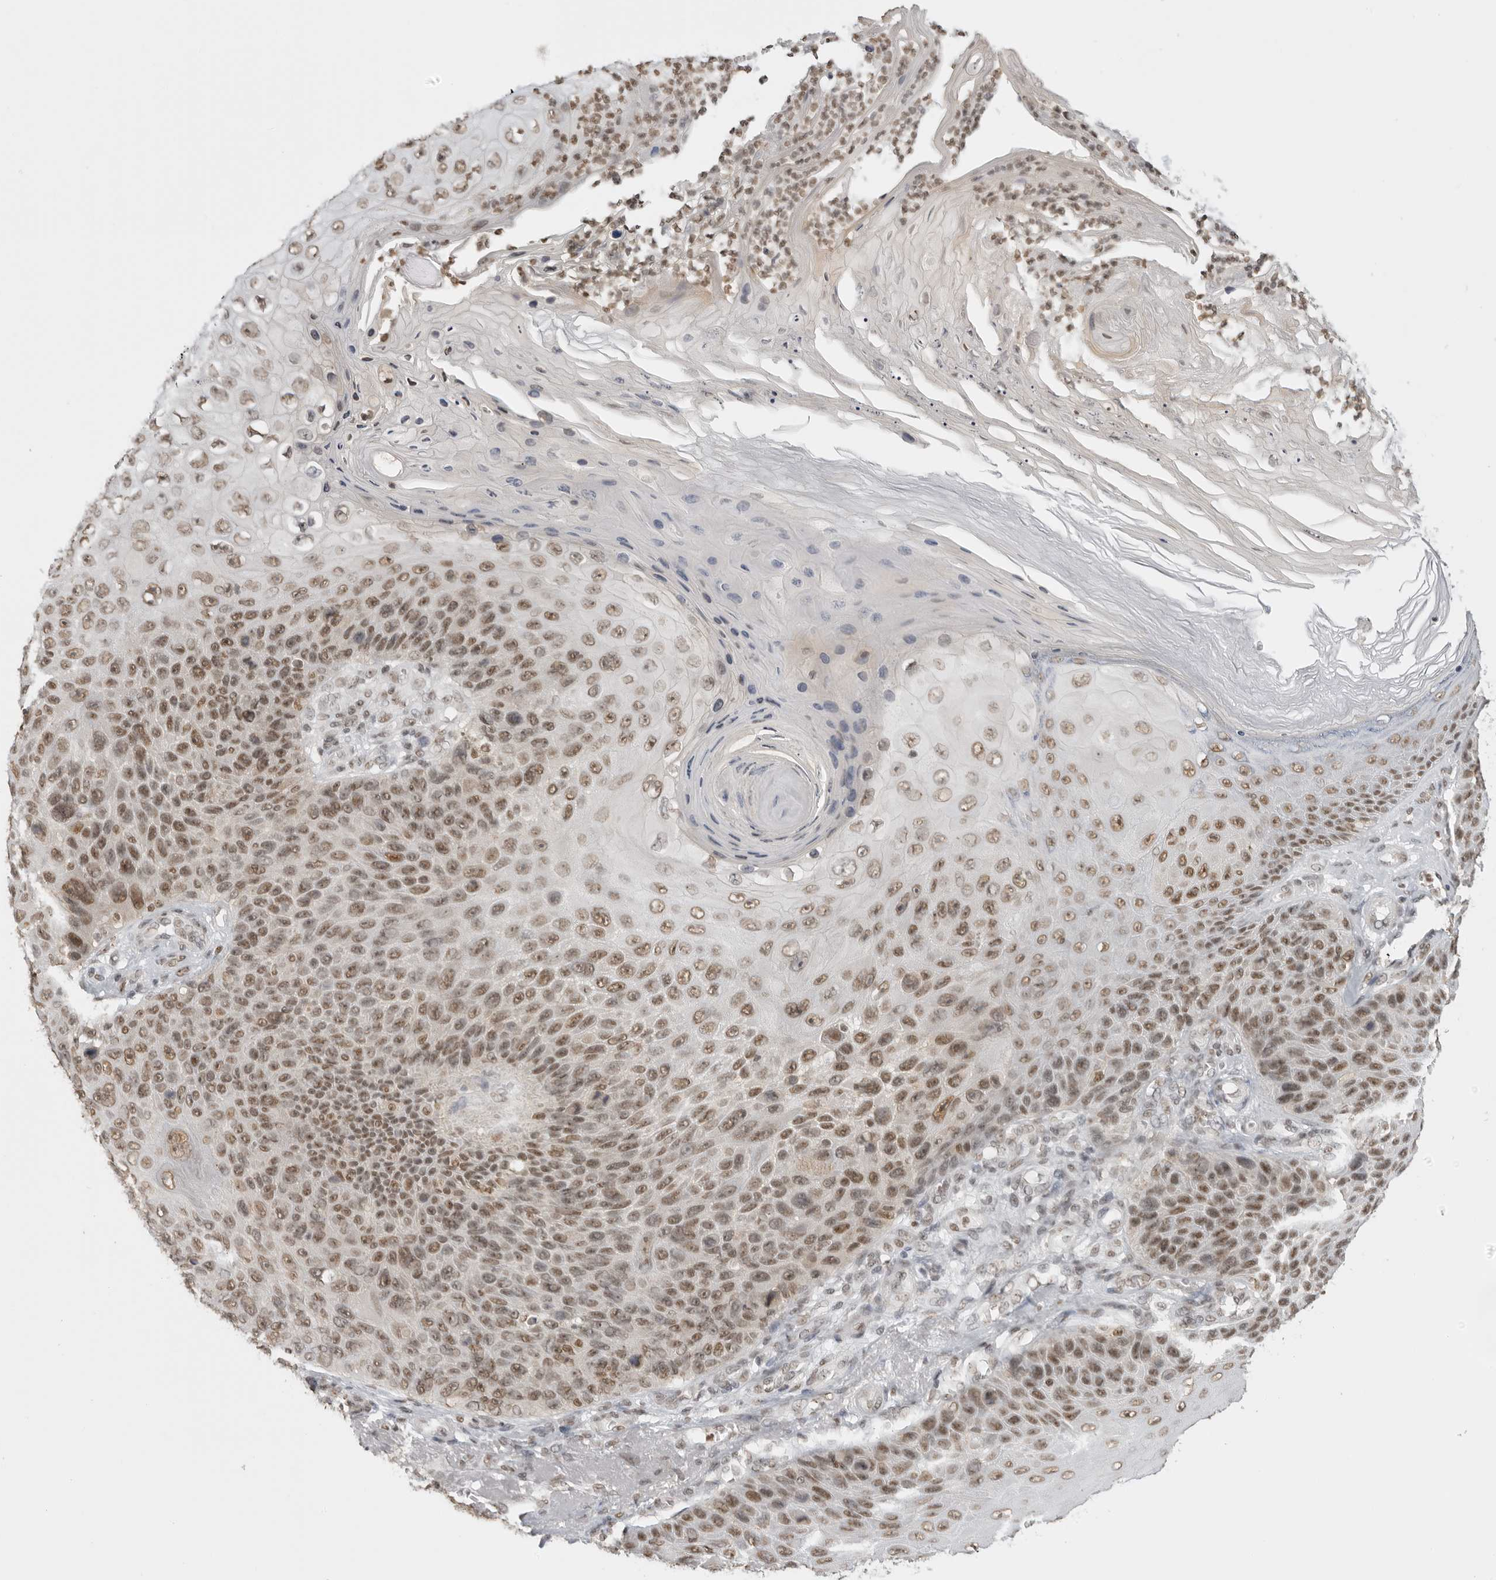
{"staining": {"intensity": "moderate", "quantity": ">75%", "location": "nuclear"}, "tissue": "skin cancer", "cell_type": "Tumor cells", "image_type": "cancer", "snomed": [{"axis": "morphology", "description": "Squamous cell carcinoma, NOS"}, {"axis": "topography", "description": "Skin"}], "caption": "Immunohistochemical staining of squamous cell carcinoma (skin) exhibits moderate nuclear protein staining in approximately >75% of tumor cells.", "gene": "RPA2", "patient": {"sex": "female", "age": 88}}